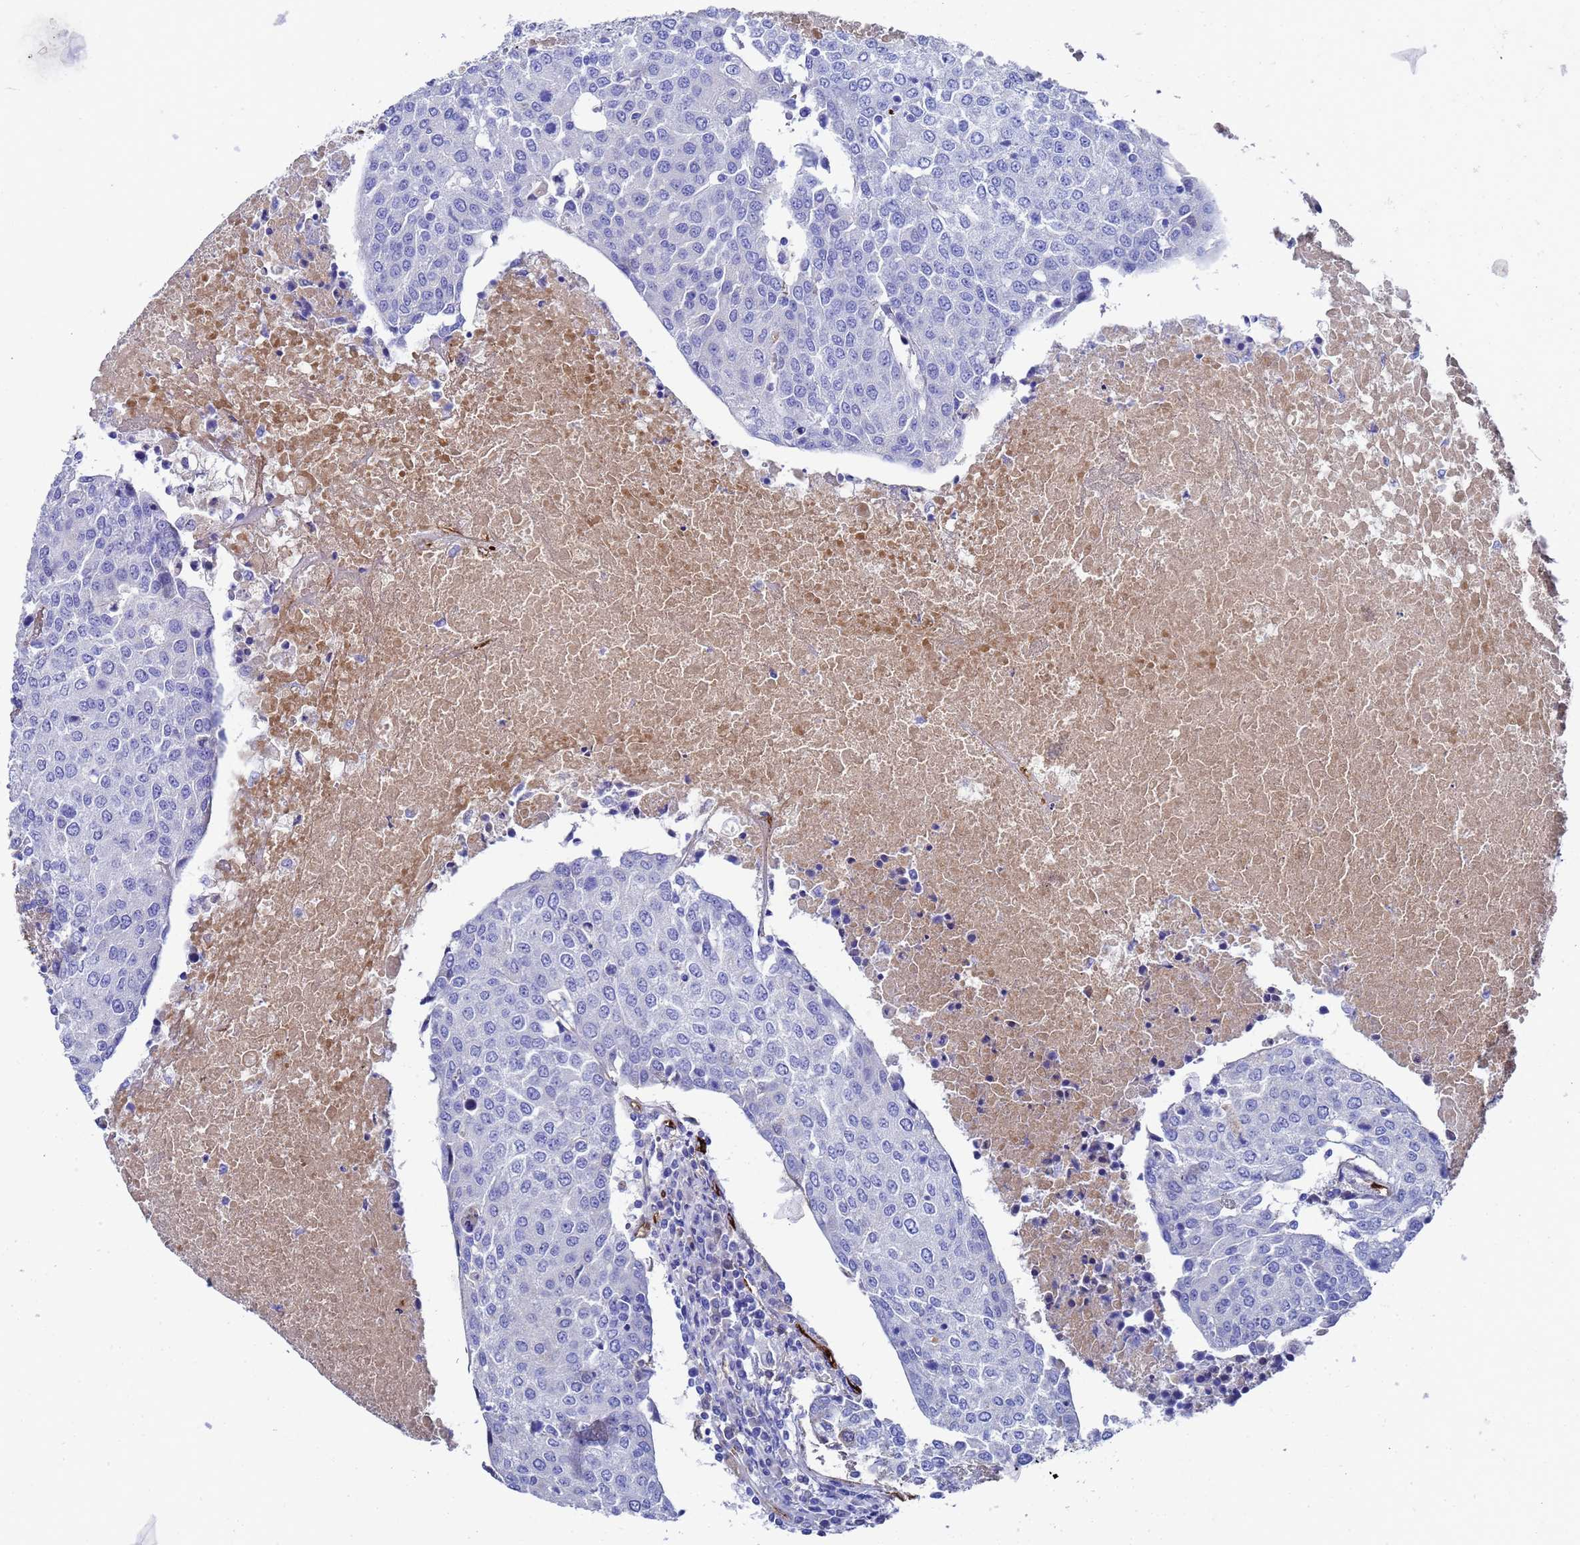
{"staining": {"intensity": "negative", "quantity": "none", "location": "none"}, "tissue": "urothelial cancer", "cell_type": "Tumor cells", "image_type": "cancer", "snomed": [{"axis": "morphology", "description": "Urothelial carcinoma, High grade"}, {"axis": "topography", "description": "Urinary bladder"}], "caption": "Image shows no significant protein positivity in tumor cells of urothelial carcinoma (high-grade). (Brightfield microscopy of DAB IHC at high magnification).", "gene": "ADIPOQ", "patient": {"sex": "female", "age": 85}}